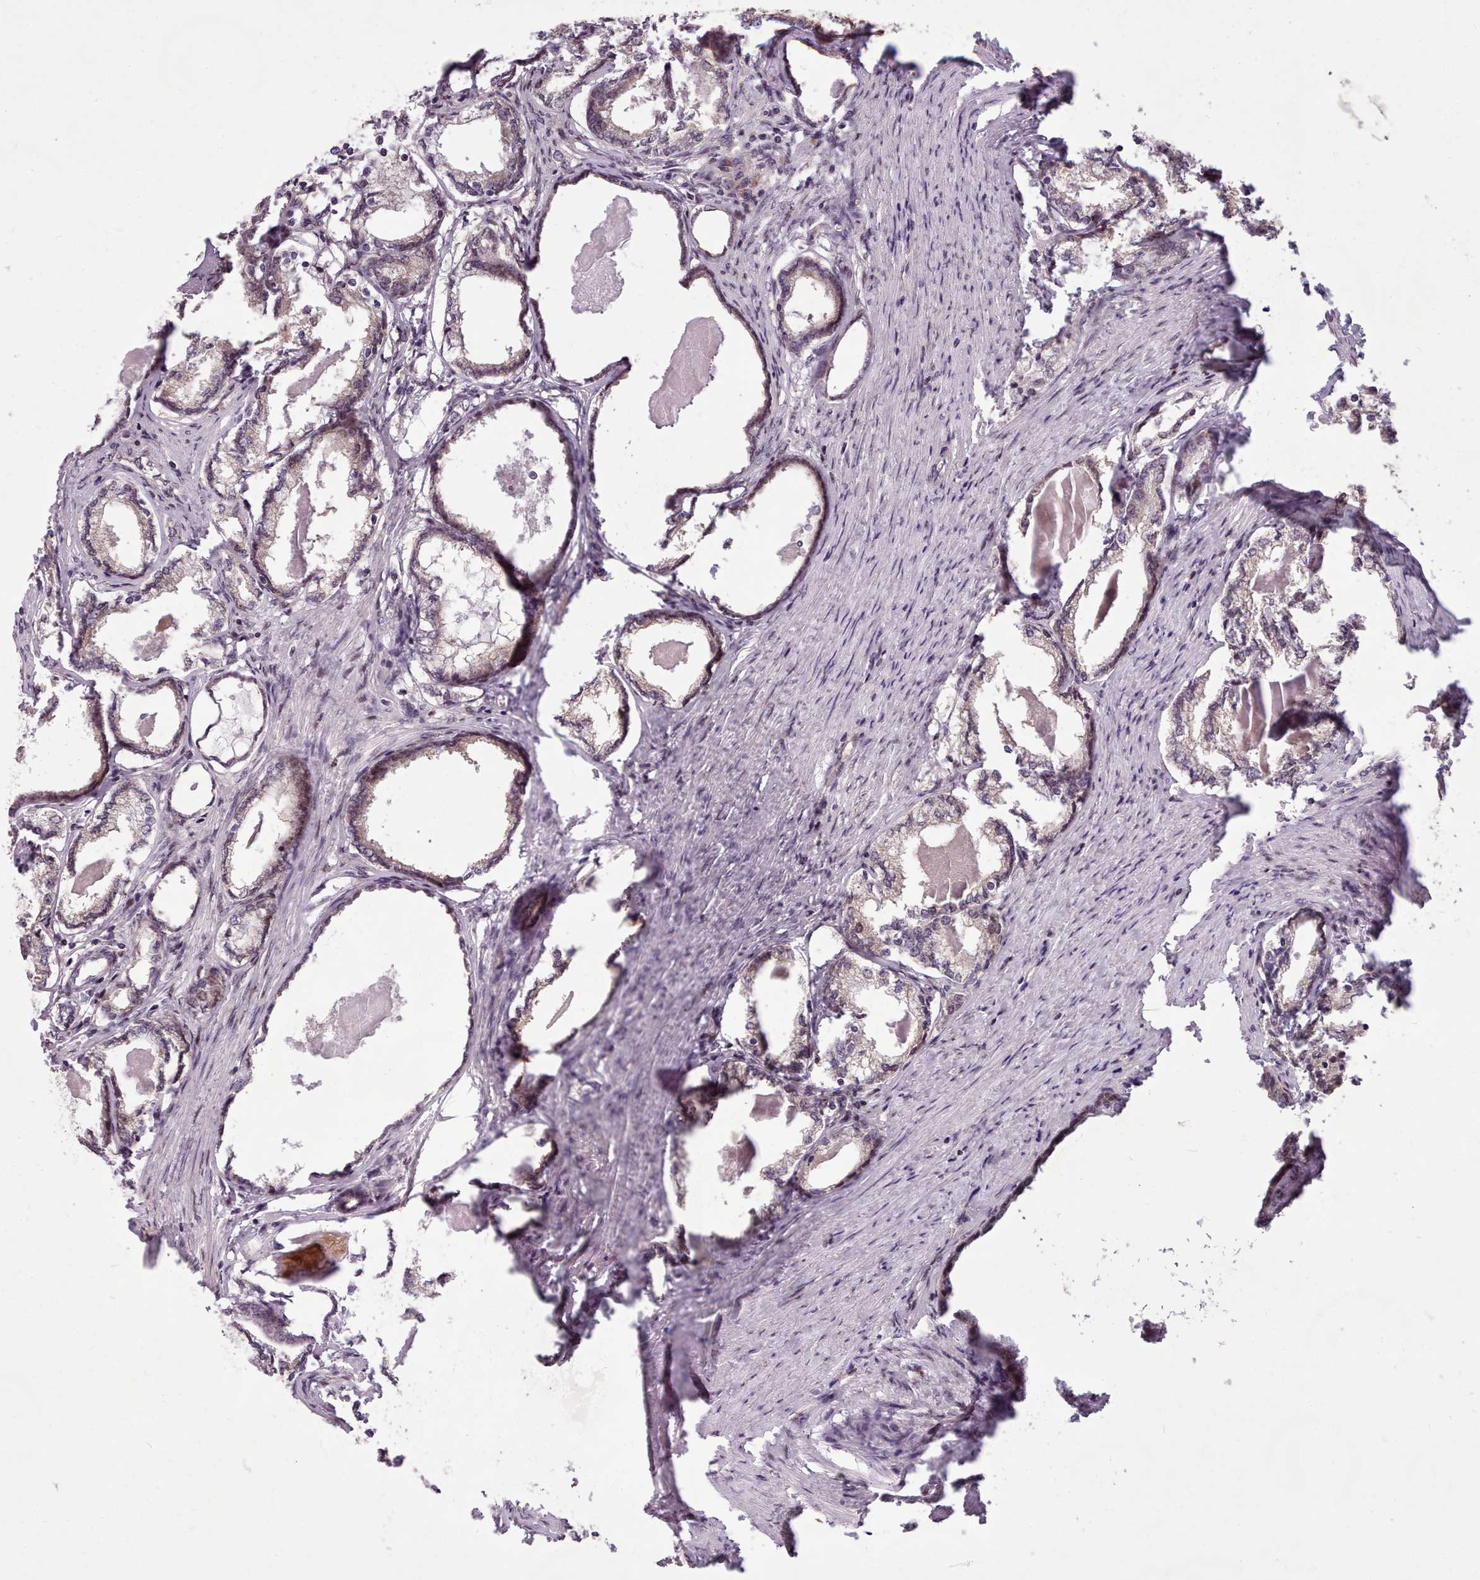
{"staining": {"intensity": "negative", "quantity": "none", "location": "none"}, "tissue": "prostate cancer", "cell_type": "Tumor cells", "image_type": "cancer", "snomed": [{"axis": "morphology", "description": "Adenocarcinoma, High grade"}, {"axis": "topography", "description": "Prostate"}], "caption": "A high-resolution histopathology image shows immunohistochemistry staining of prostate cancer, which demonstrates no significant staining in tumor cells.", "gene": "ENSA", "patient": {"sex": "male", "age": 69}}